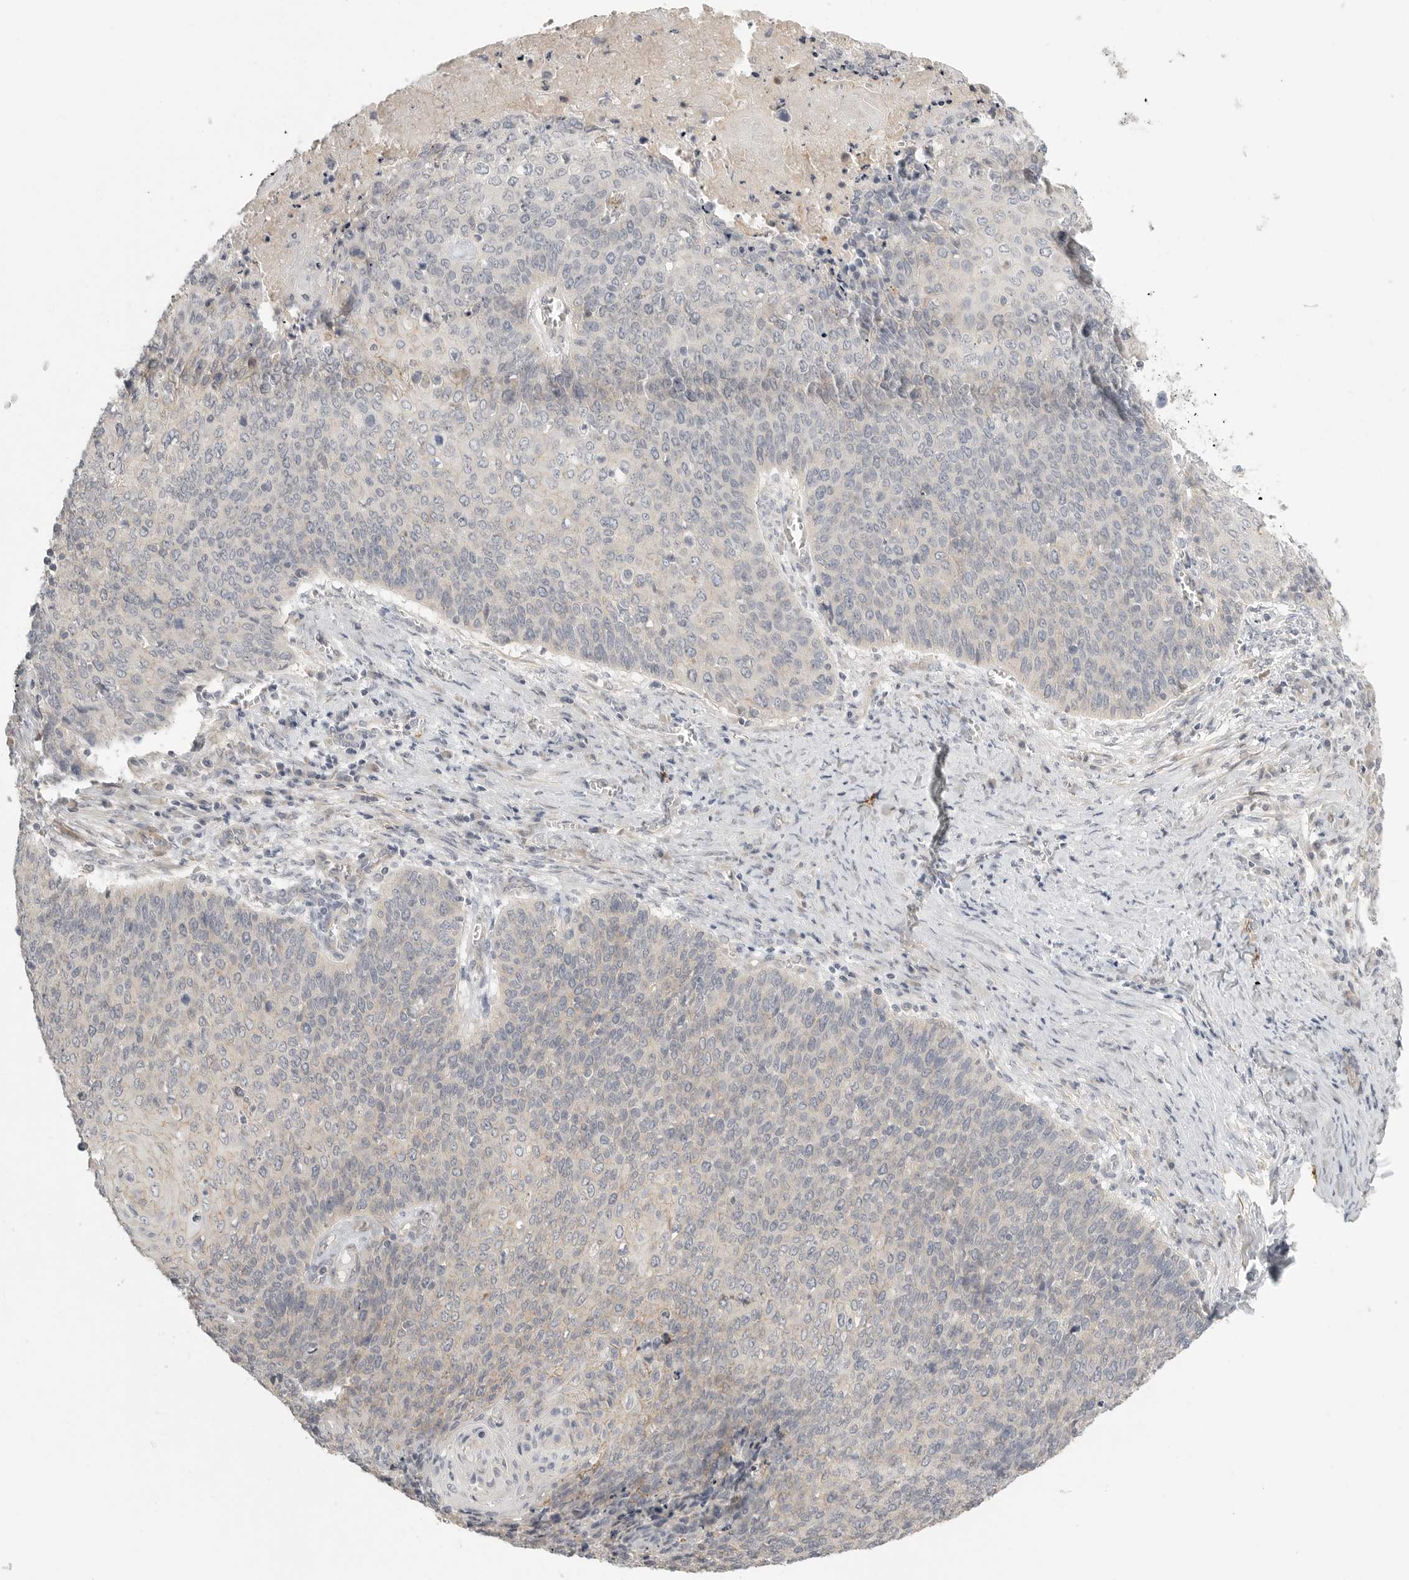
{"staining": {"intensity": "negative", "quantity": "none", "location": "none"}, "tissue": "cervical cancer", "cell_type": "Tumor cells", "image_type": "cancer", "snomed": [{"axis": "morphology", "description": "Squamous cell carcinoma, NOS"}, {"axis": "topography", "description": "Cervix"}], "caption": "Immunohistochemistry histopathology image of neoplastic tissue: squamous cell carcinoma (cervical) stained with DAB (3,3'-diaminobenzidine) shows no significant protein expression in tumor cells.", "gene": "STAB2", "patient": {"sex": "female", "age": 39}}